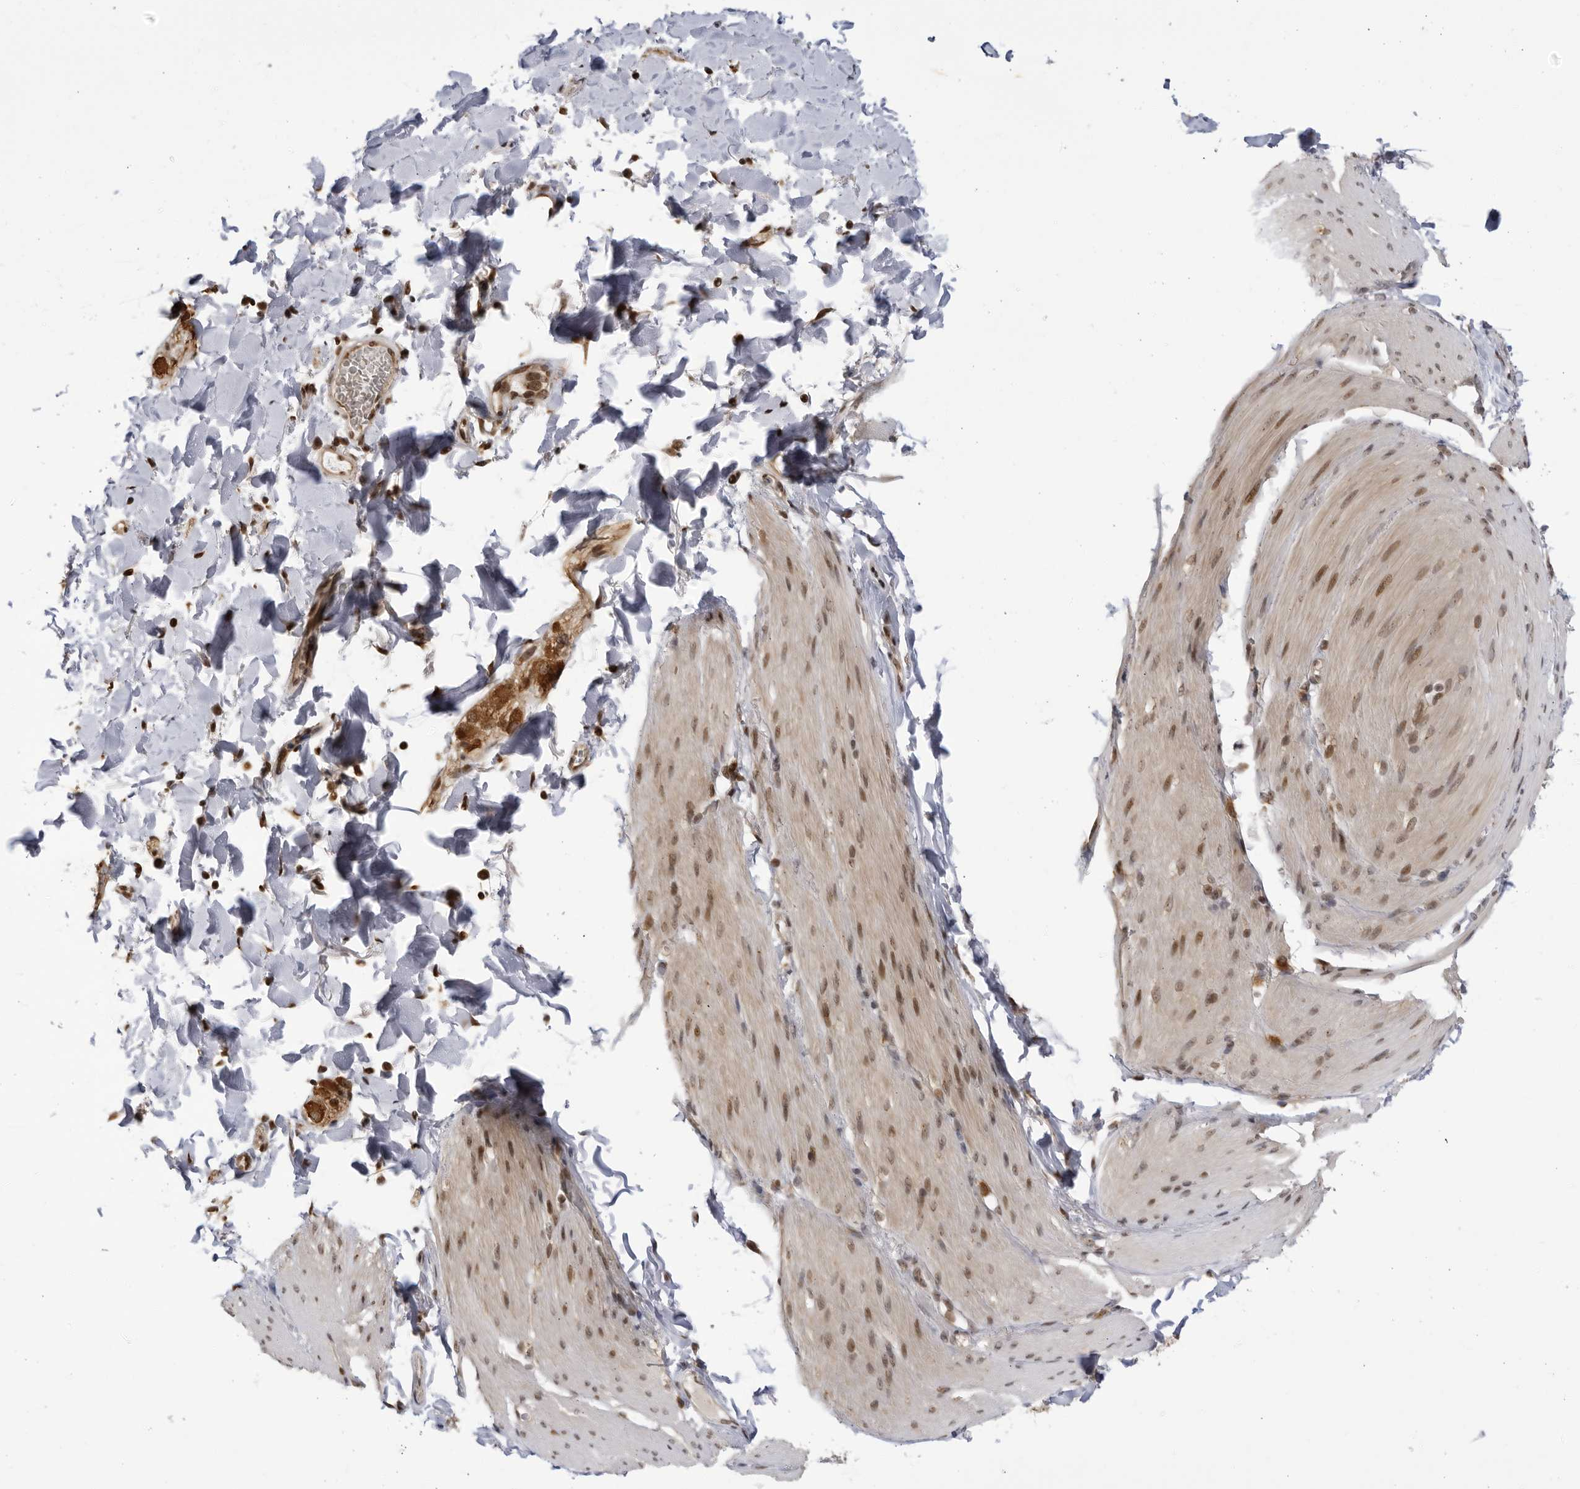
{"staining": {"intensity": "weak", "quantity": ">75%", "location": "cytoplasmic/membranous,nuclear"}, "tissue": "smooth muscle", "cell_type": "Smooth muscle cells", "image_type": "normal", "snomed": [{"axis": "morphology", "description": "Normal tissue, NOS"}, {"axis": "topography", "description": "Smooth muscle"}, {"axis": "topography", "description": "Small intestine"}], "caption": "Smooth muscle cells demonstrate low levels of weak cytoplasmic/membranous,nuclear staining in approximately >75% of cells in unremarkable smooth muscle. The staining was performed using DAB, with brown indicating positive protein expression. Nuclei are stained blue with hematoxylin.", "gene": "RASGEF1C", "patient": {"sex": "female", "age": 84}}